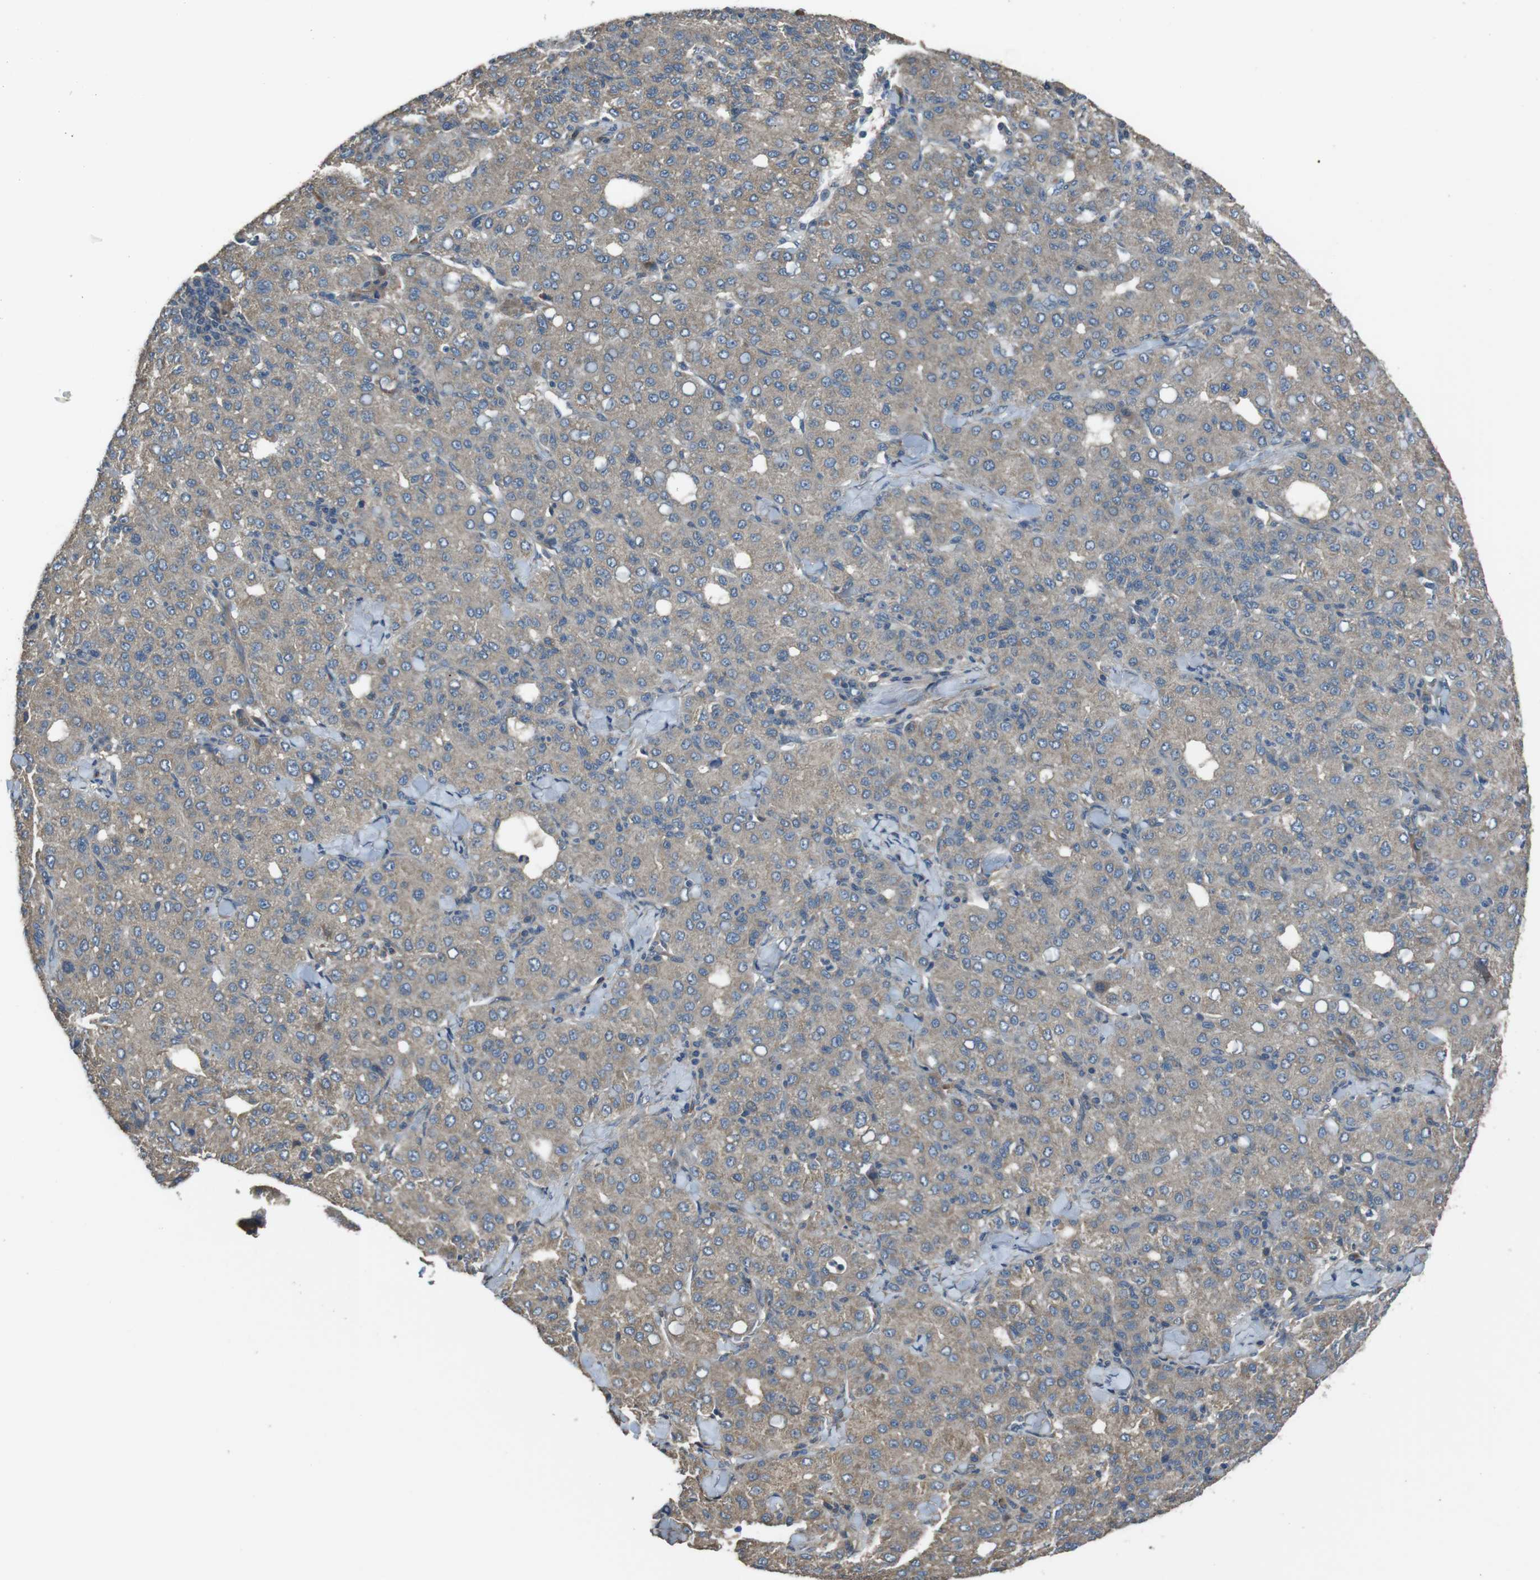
{"staining": {"intensity": "weak", "quantity": ">75%", "location": "cytoplasmic/membranous"}, "tissue": "liver cancer", "cell_type": "Tumor cells", "image_type": "cancer", "snomed": [{"axis": "morphology", "description": "Carcinoma, Hepatocellular, NOS"}, {"axis": "topography", "description": "Liver"}], "caption": "Immunohistochemical staining of liver cancer (hepatocellular carcinoma) displays low levels of weak cytoplasmic/membranous protein staining in about >75% of tumor cells. (brown staining indicates protein expression, while blue staining denotes nuclei).", "gene": "FUT2", "patient": {"sex": "male", "age": 65}}